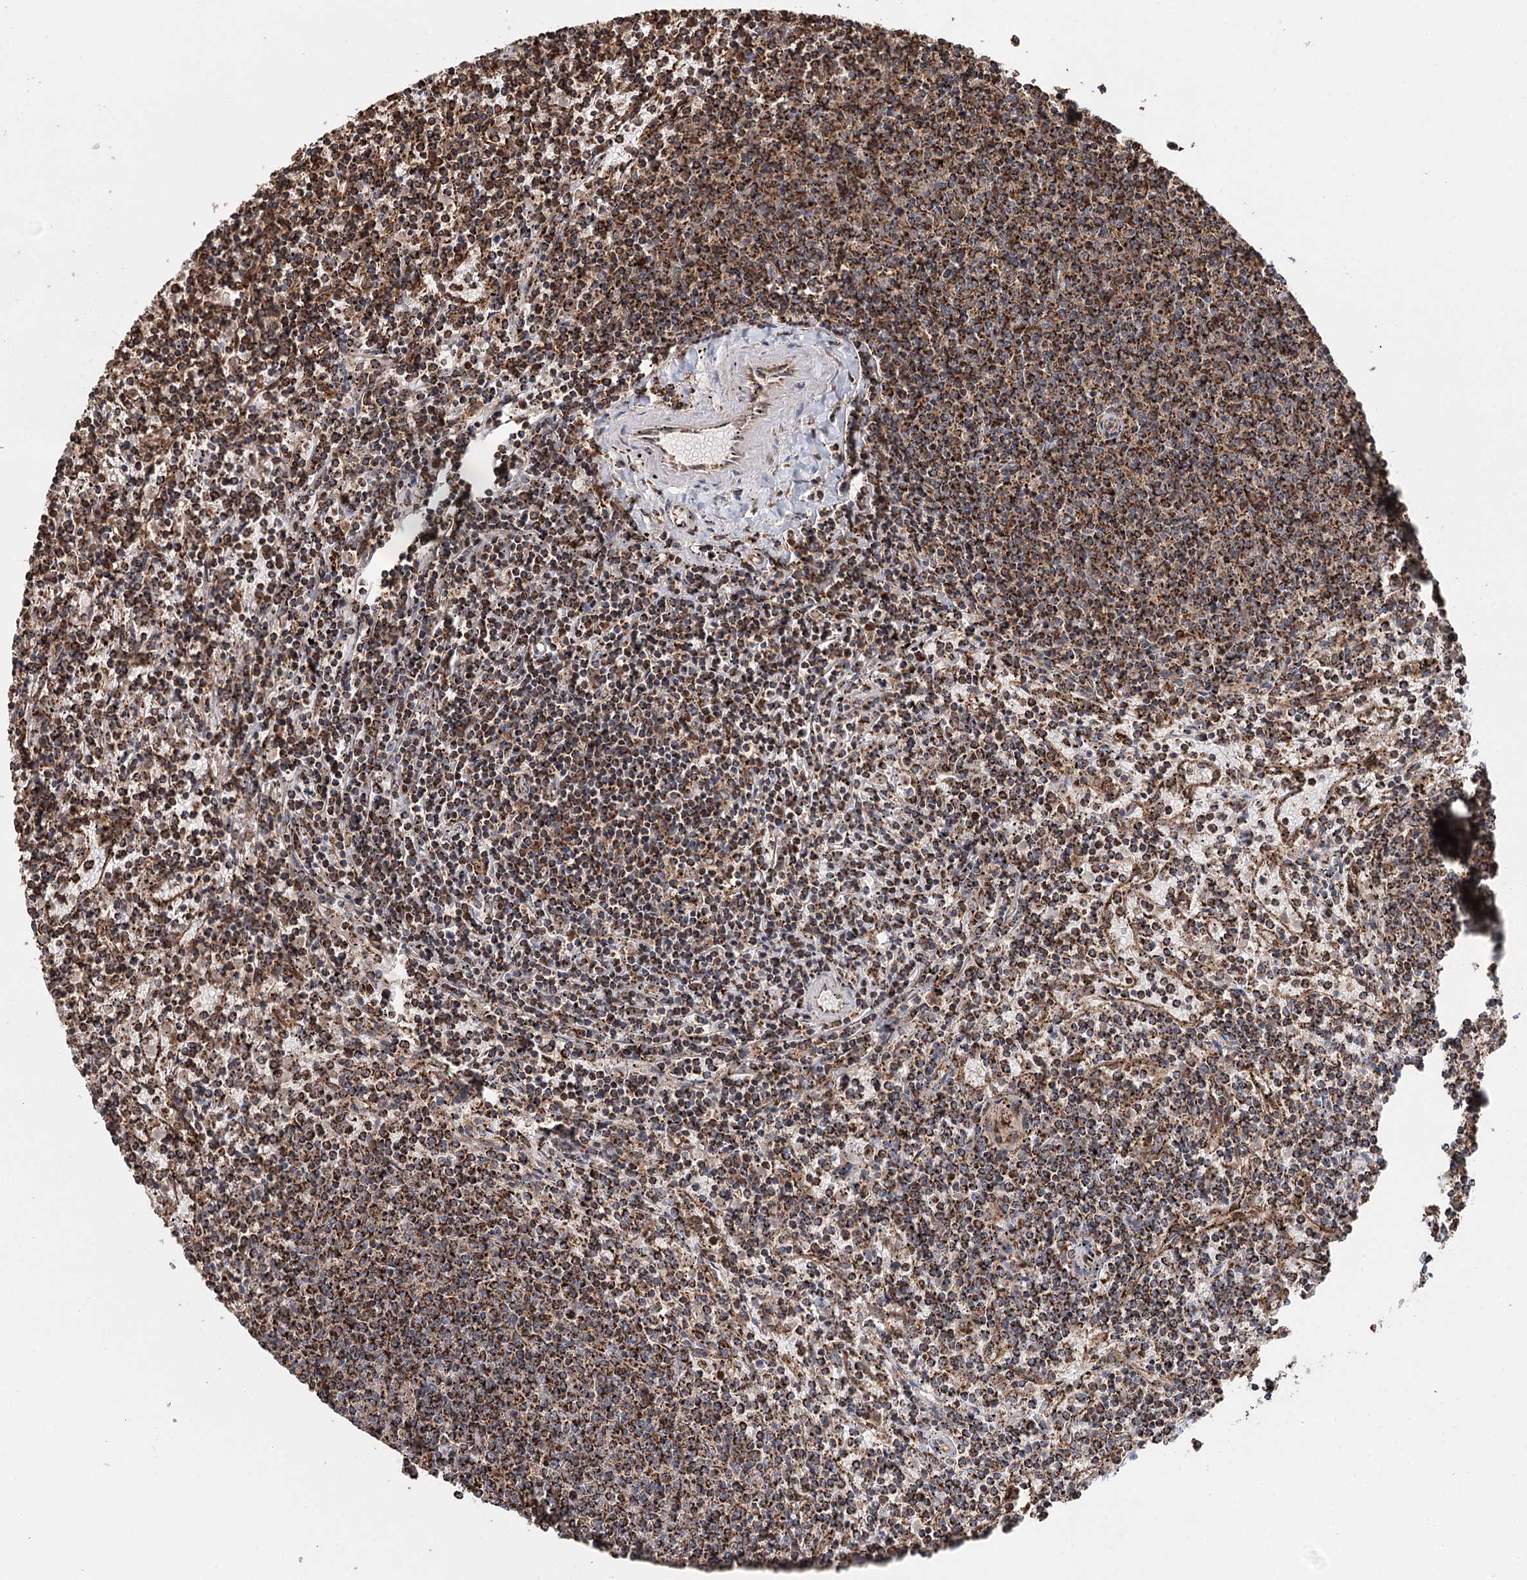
{"staining": {"intensity": "moderate", "quantity": ">75%", "location": "cytoplasmic/membranous"}, "tissue": "lymphoma", "cell_type": "Tumor cells", "image_type": "cancer", "snomed": [{"axis": "morphology", "description": "Malignant lymphoma, non-Hodgkin's type, Low grade"}, {"axis": "topography", "description": "Spleen"}], "caption": "Tumor cells reveal medium levels of moderate cytoplasmic/membranous expression in about >75% of cells in lymphoma.", "gene": "APH1A", "patient": {"sex": "female", "age": 50}}